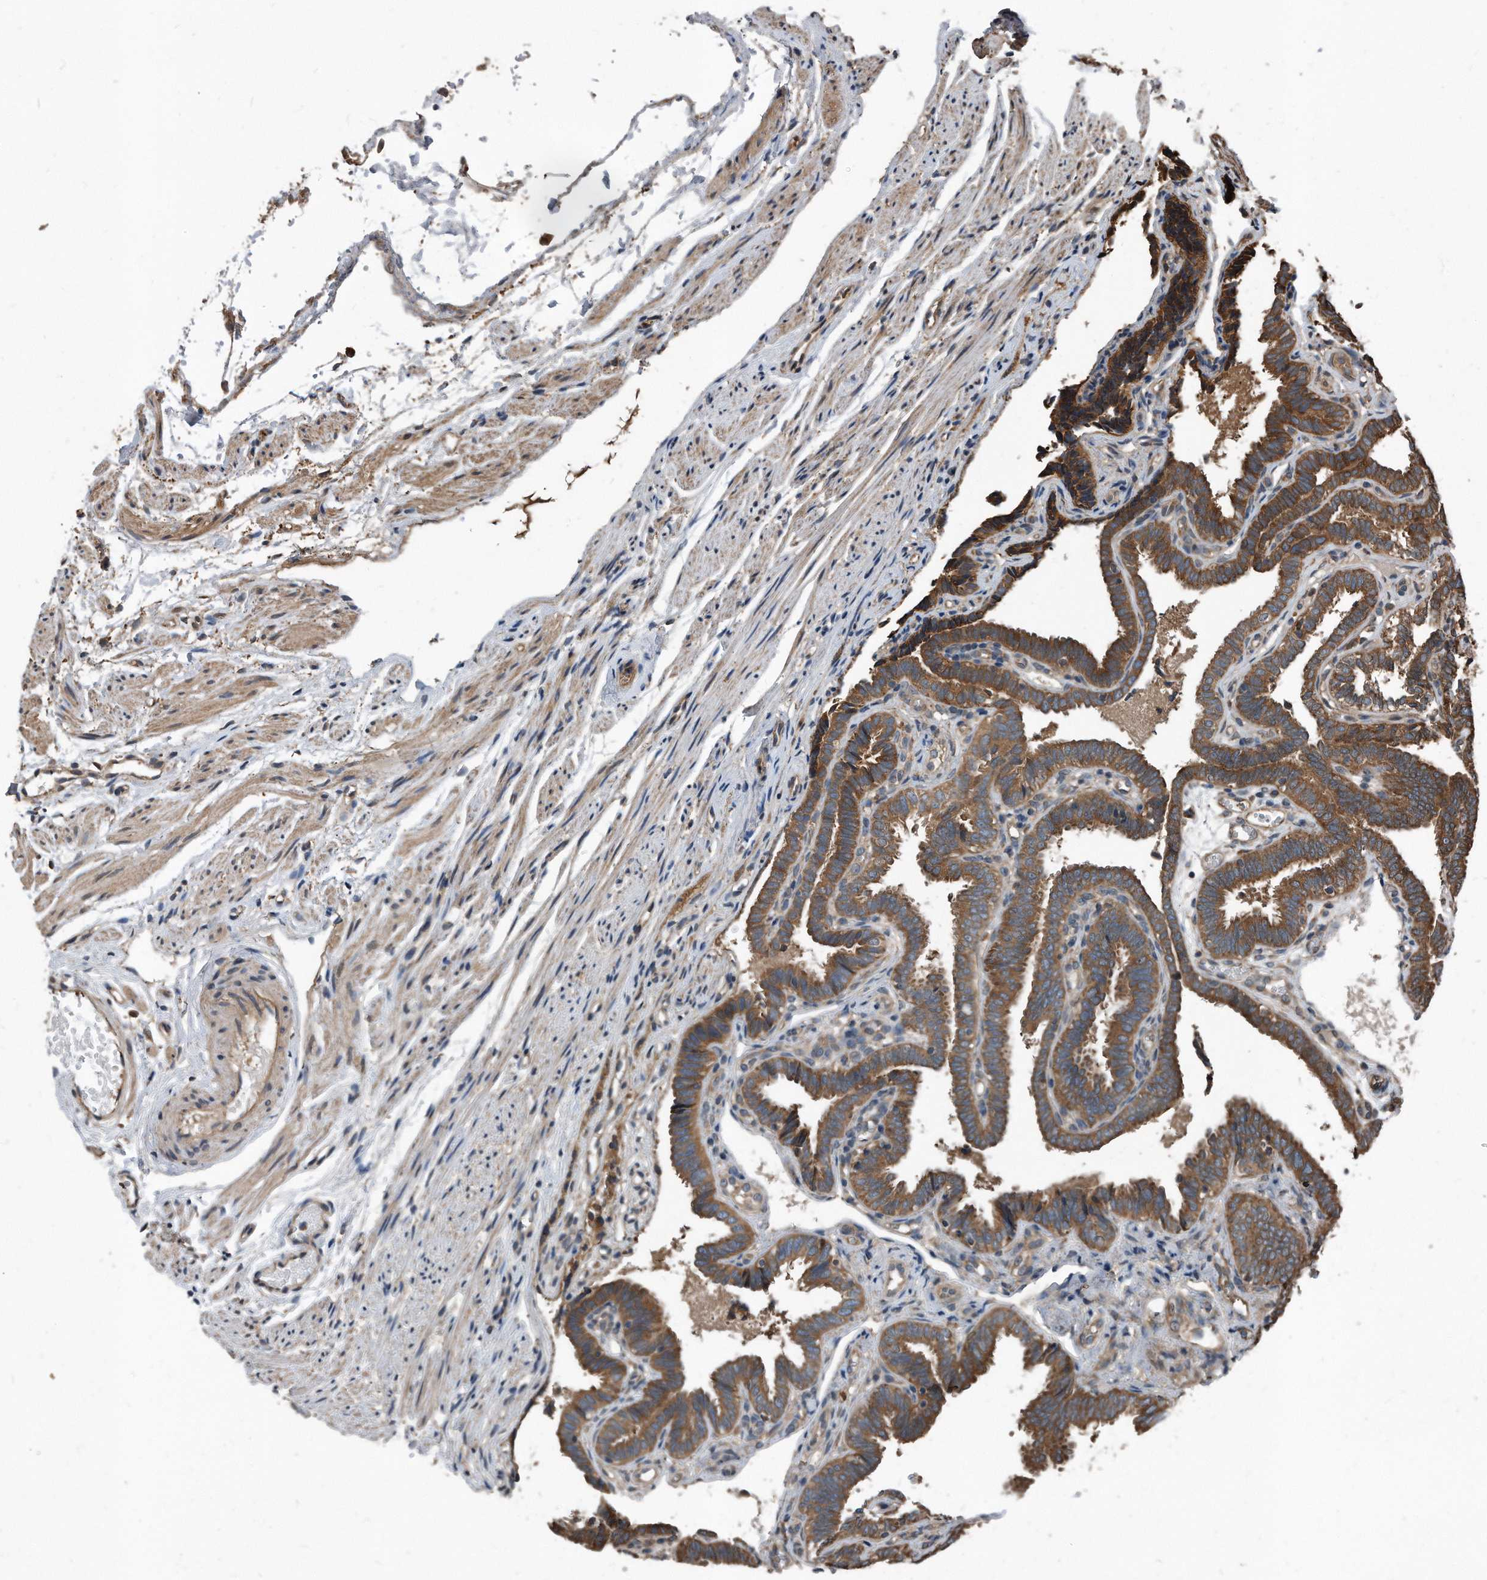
{"staining": {"intensity": "moderate", "quantity": ">75%", "location": "cytoplasmic/membranous"}, "tissue": "fallopian tube", "cell_type": "Glandular cells", "image_type": "normal", "snomed": [{"axis": "morphology", "description": "Normal tissue, NOS"}, {"axis": "topography", "description": "Fallopian tube"}], "caption": "Protein staining of benign fallopian tube exhibits moderate cytoplasmic/membranous expression in approximately >75% of glandular cells.", "gene": "FAM136A", "patient": {"sex": "female", "age": 39}}